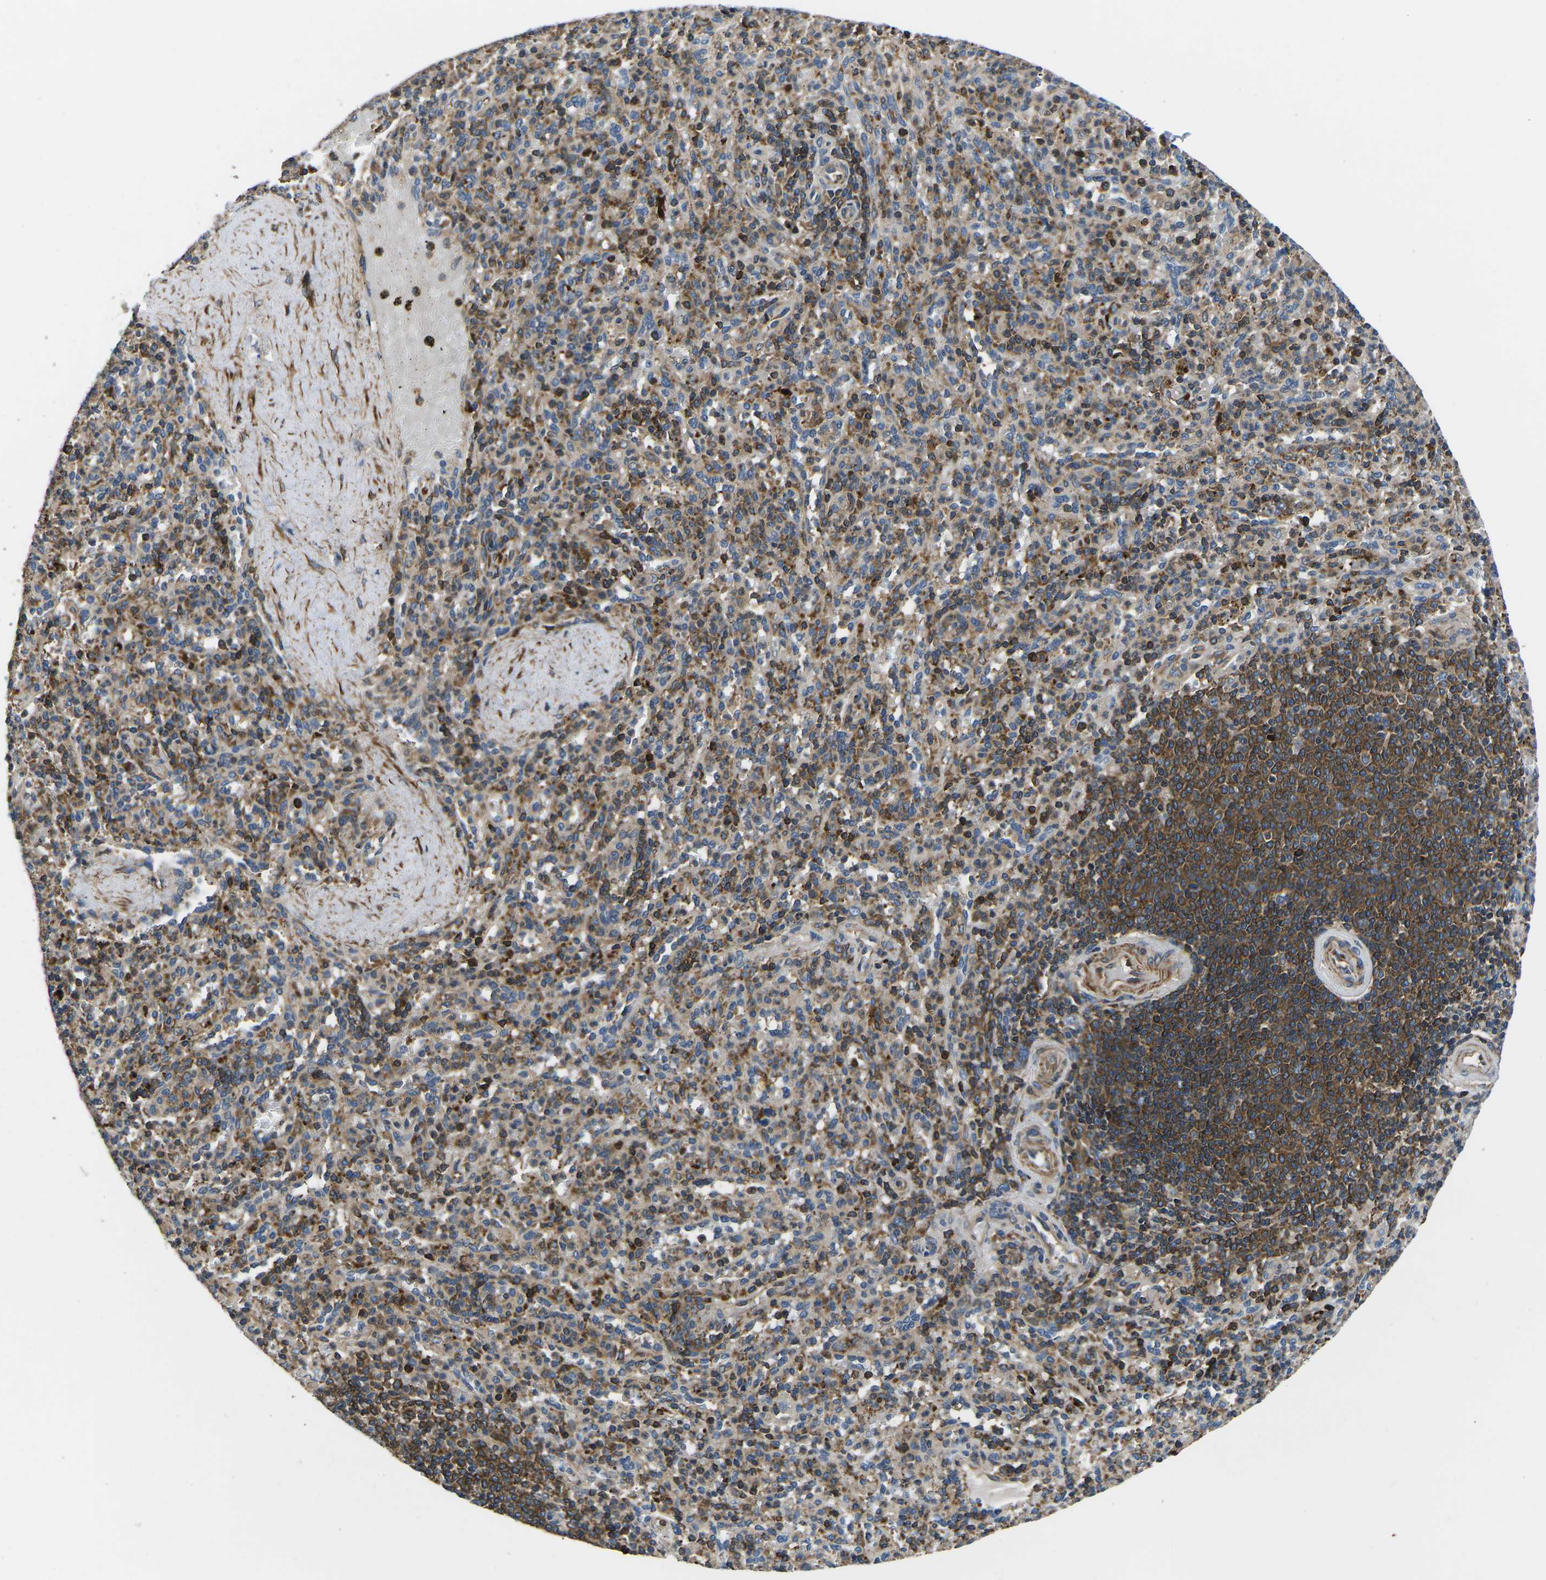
{"staining": {"intensity": "moderate", "quantity": "25%-75%", "location": "cytoplasmic/membranous"}, "tissue": "spleen", "cell_type": "Cells in red pulp", "image_type": "normal", "snomed": [{"axis": "morphology", "description": "Normal tissue, NOS"}, {"axis": "topography", "description": "Spleen"}], "caption": "Spleen stained for a protein (brown) demonstrates moderate cytoplasmic/membranous positive staining in approximately 25%-75% of cells in red pulp.", "gene": "KCNJ15", "patient": {"sex": "male", "age": 36}}